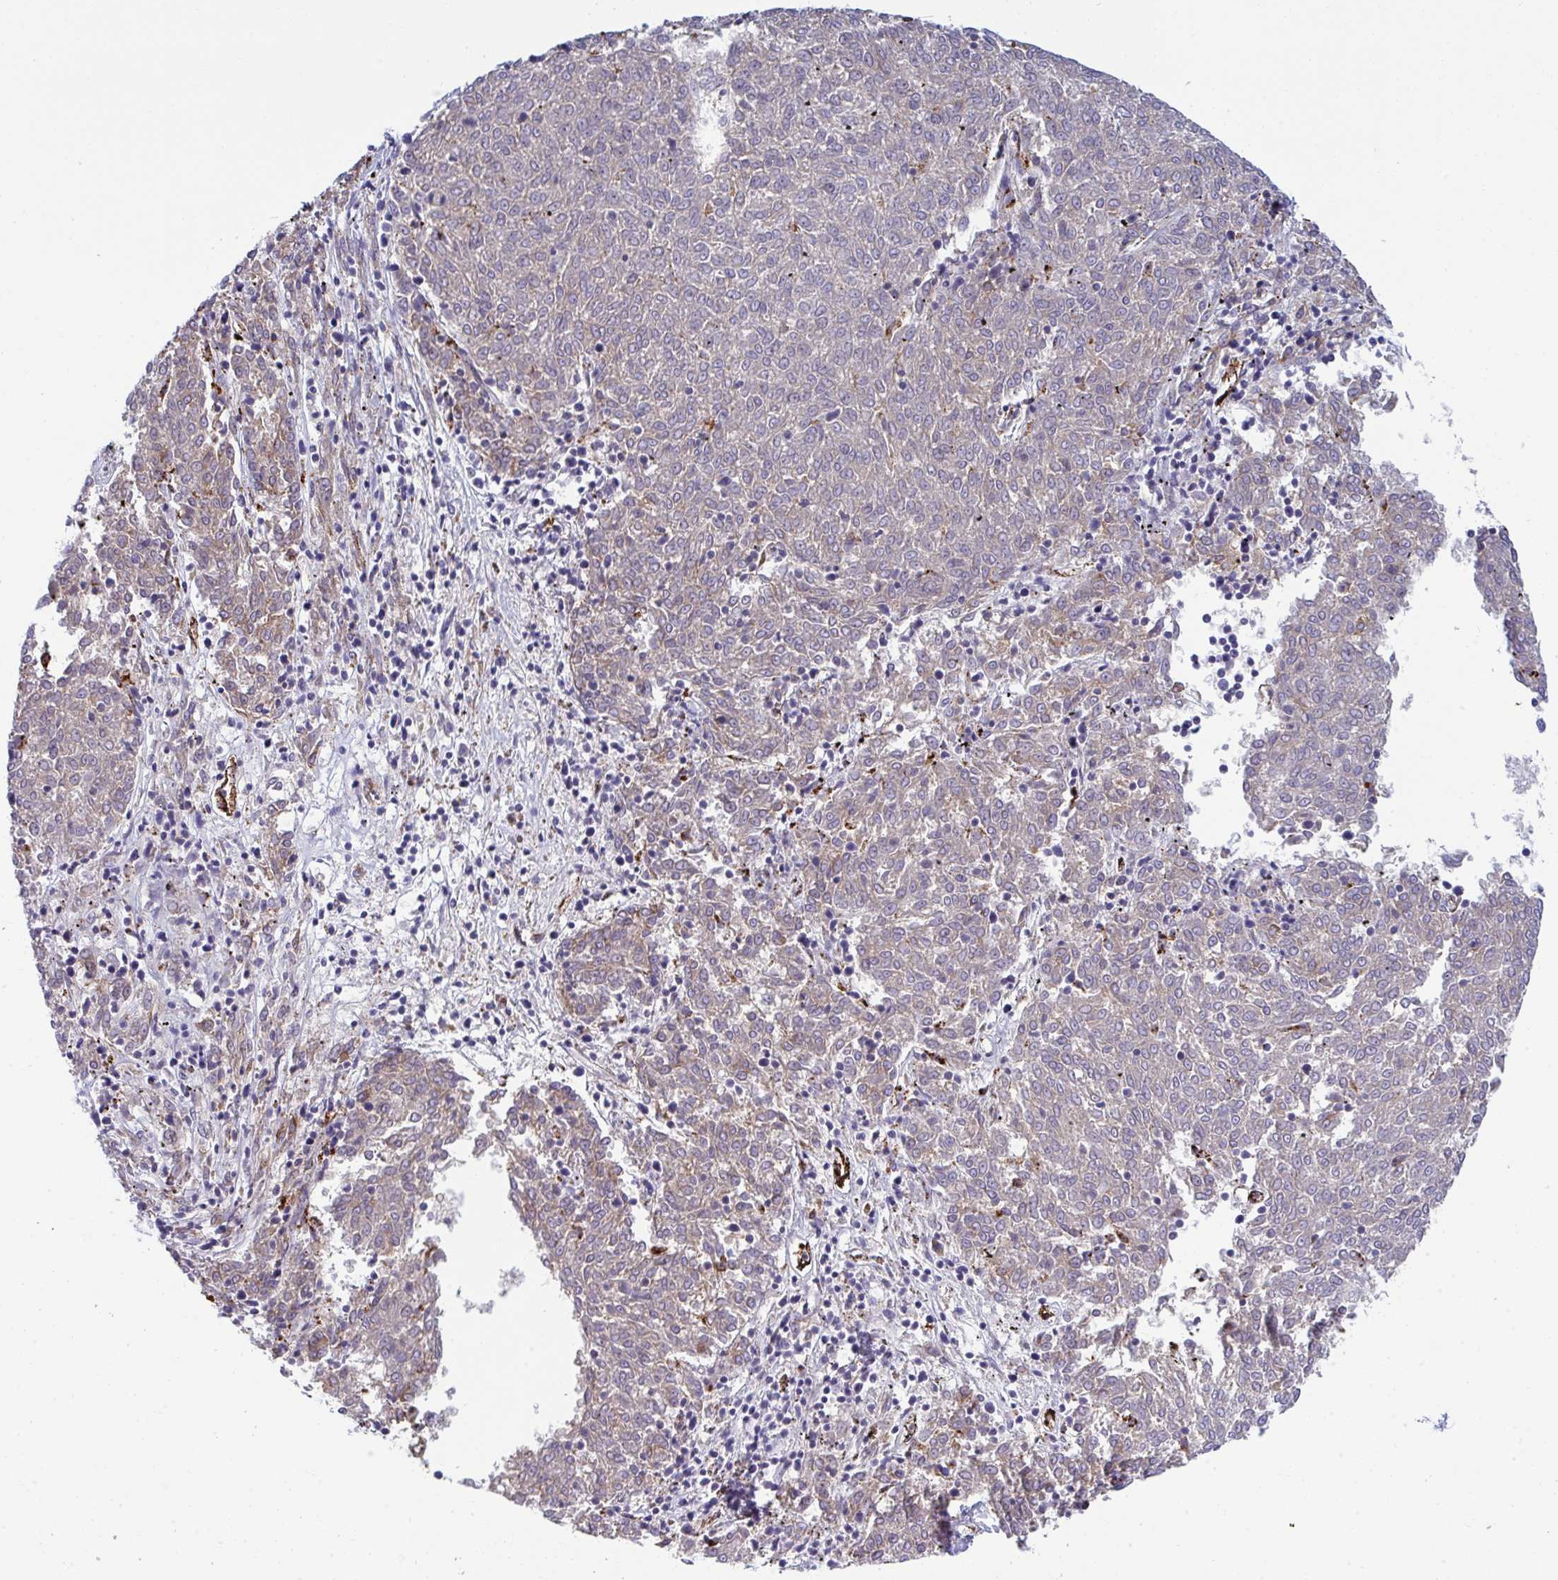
{"staining": {"intensity": "weak", "quantity": "25%-75%", "location": "cytoplasmic/membranous"}, "tissue": "melanoma", "cell_type": "Tumor cells", "image_type": "cancer", "snomed": [{"axis": "morphology", "description": "Malignant melanoma, NOS"}, {"axis": "topography", "description": "Skin"}], "caption": "Immunohistochemical staining of human malignant melanoma shows weak cytoplasmic/membranous protein expression in approximately 25%-75% of tumor cells.", "gene": "TOR1AIP2", "patient": {"sex": "female", "age": 72}}